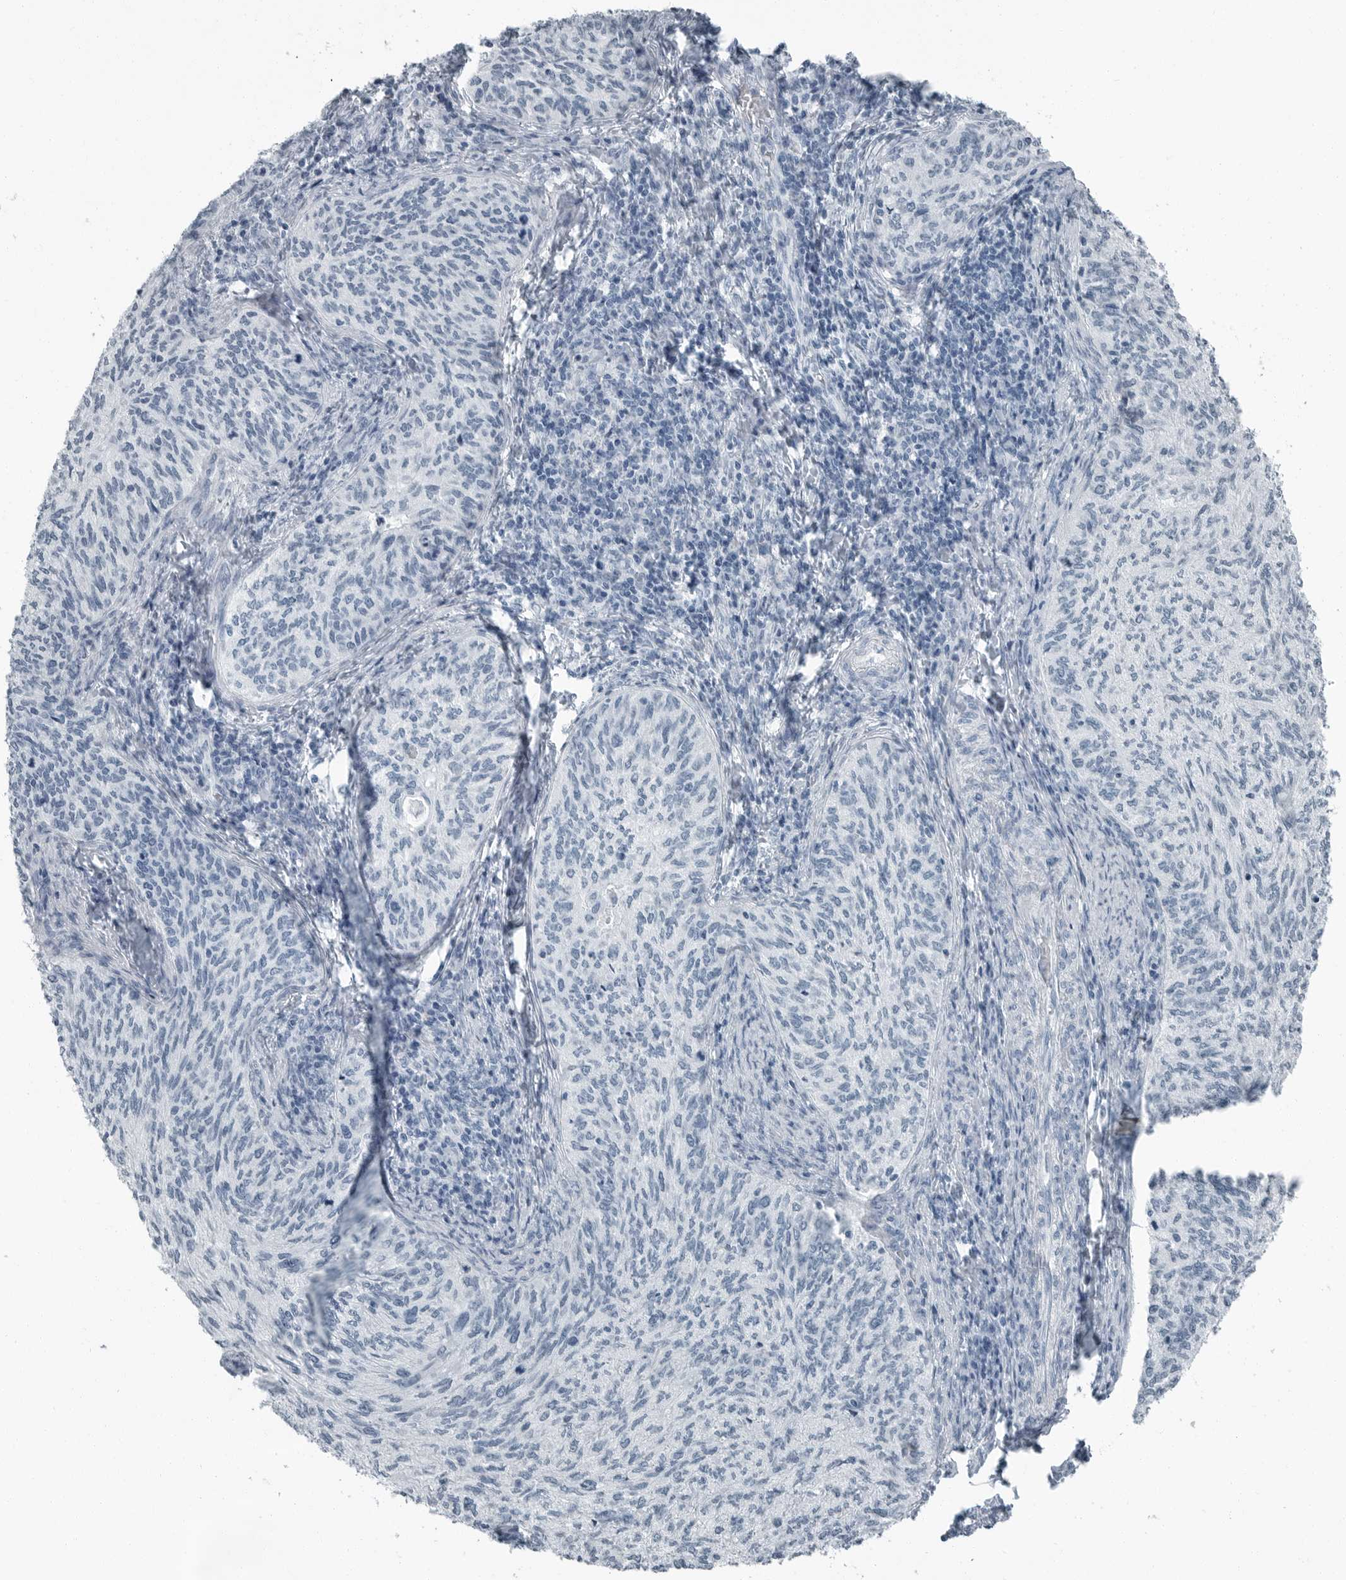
{"staining": {"intensity": "negative", "quantity": "none", "location": "none"}, "tissue": "cervical cancer", "cell_type": "Tumor cells", "image_type": "cancer", "snomed": [{"axis": "morphology", "description": "Squamous cell carcinoma, NOS"}, {"axis": "topography", "description": "Cervix"}], "caption": "Immunohistochemistry micrograph of cervical cancer (squamous cell carcinoma) stained for a protein (brown), which exhibits no expression in tumor cells.", "gene": "FABP6", "patient": {"sex": "female", "age": 30}}